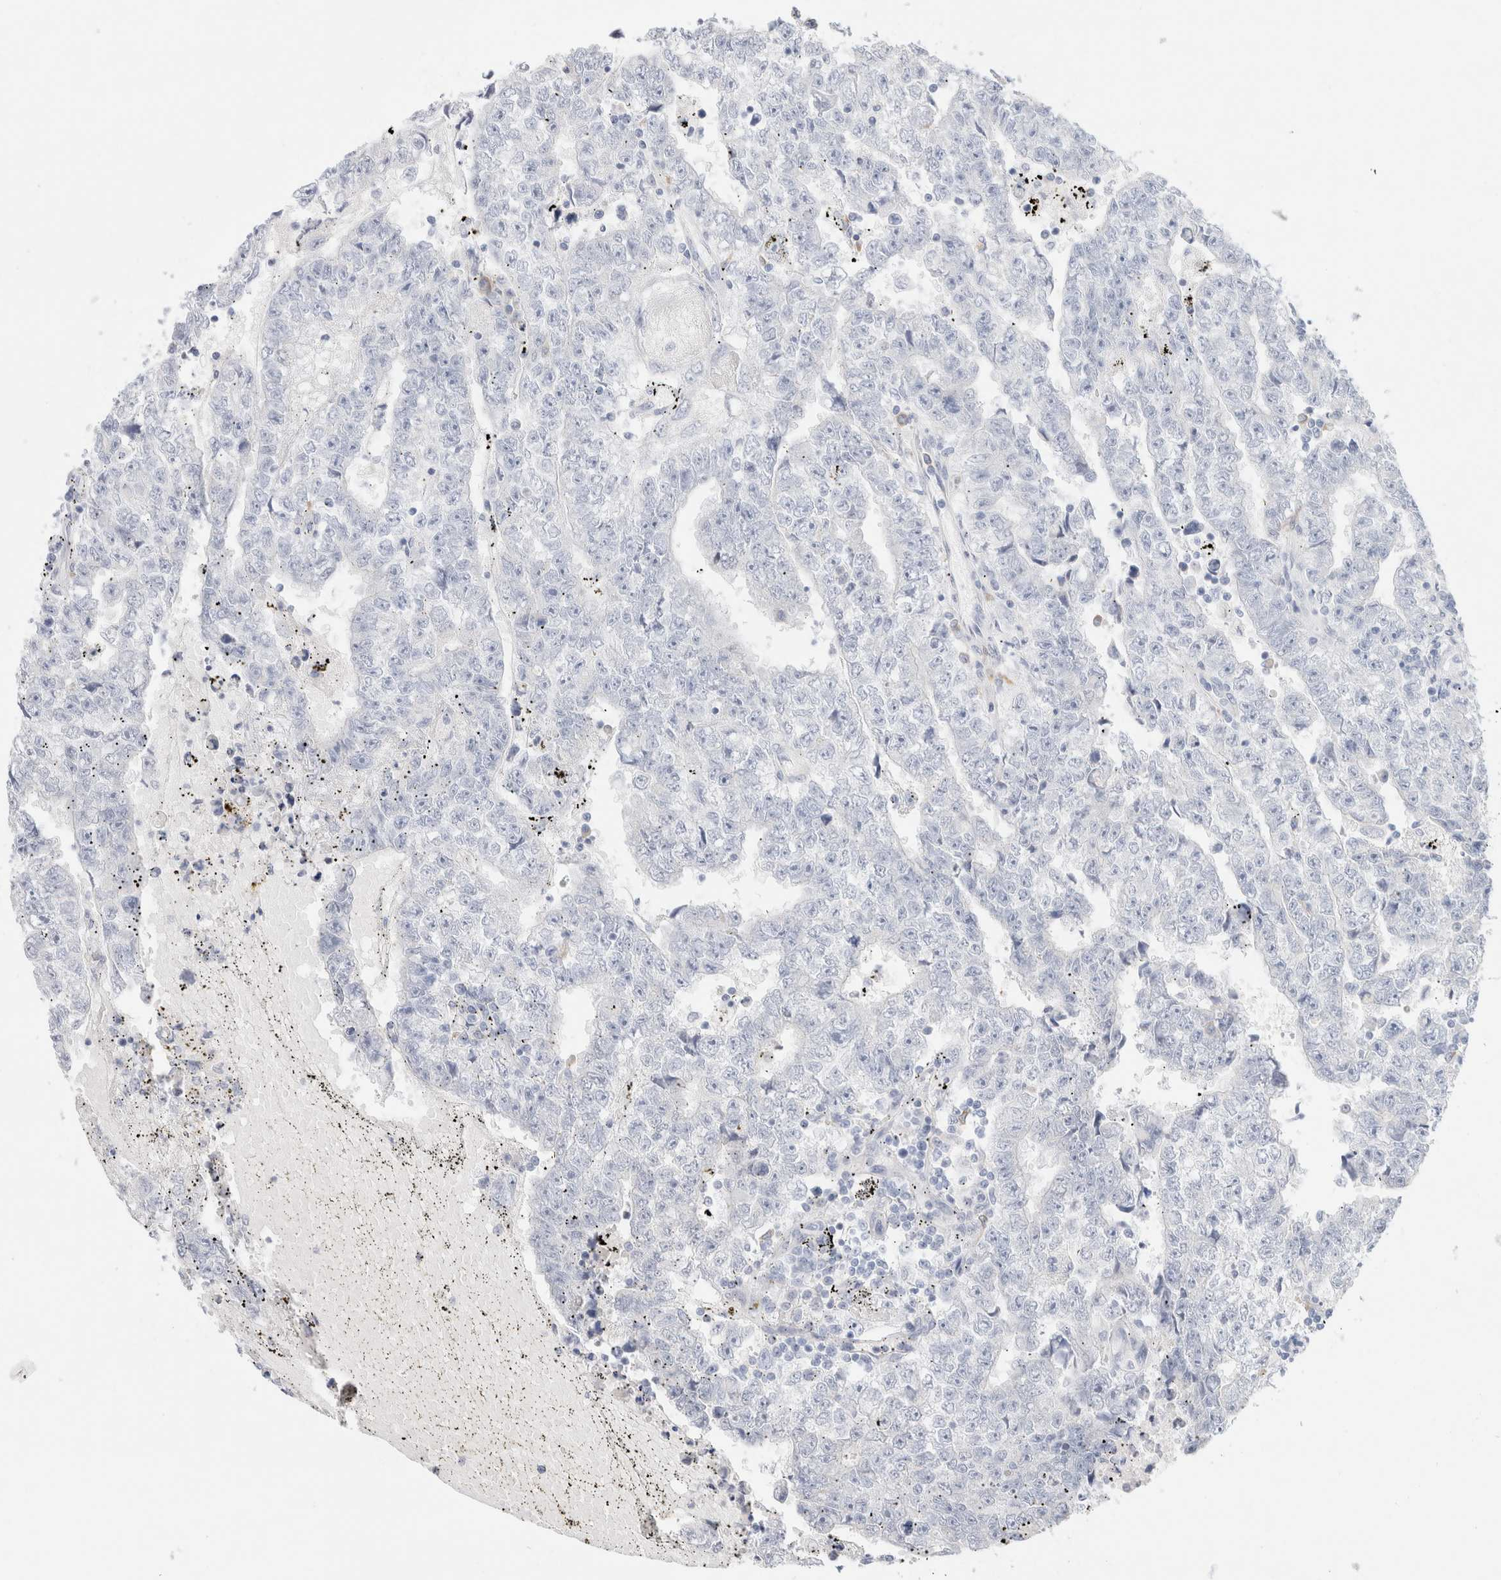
{"staining": {"intensity": "negative", "quantity": "none", "location": "none"}, "tissue": "testis cancer", "cell_type": "Tumor cells", "image_type": "cancer", "snomed": [{"axis": "morphology", "description": "Carcinoma, Embryonal, NOS"}, {"axis": "topography", "description": "Testis"}], "caption": "Human embryonal carcinoma (testis) stained for a protein using immunohistochemistry exhibits no positivity in tumor cells.", "gene": "GADD45G", "patient": {"sex": "male", "age": 25}}